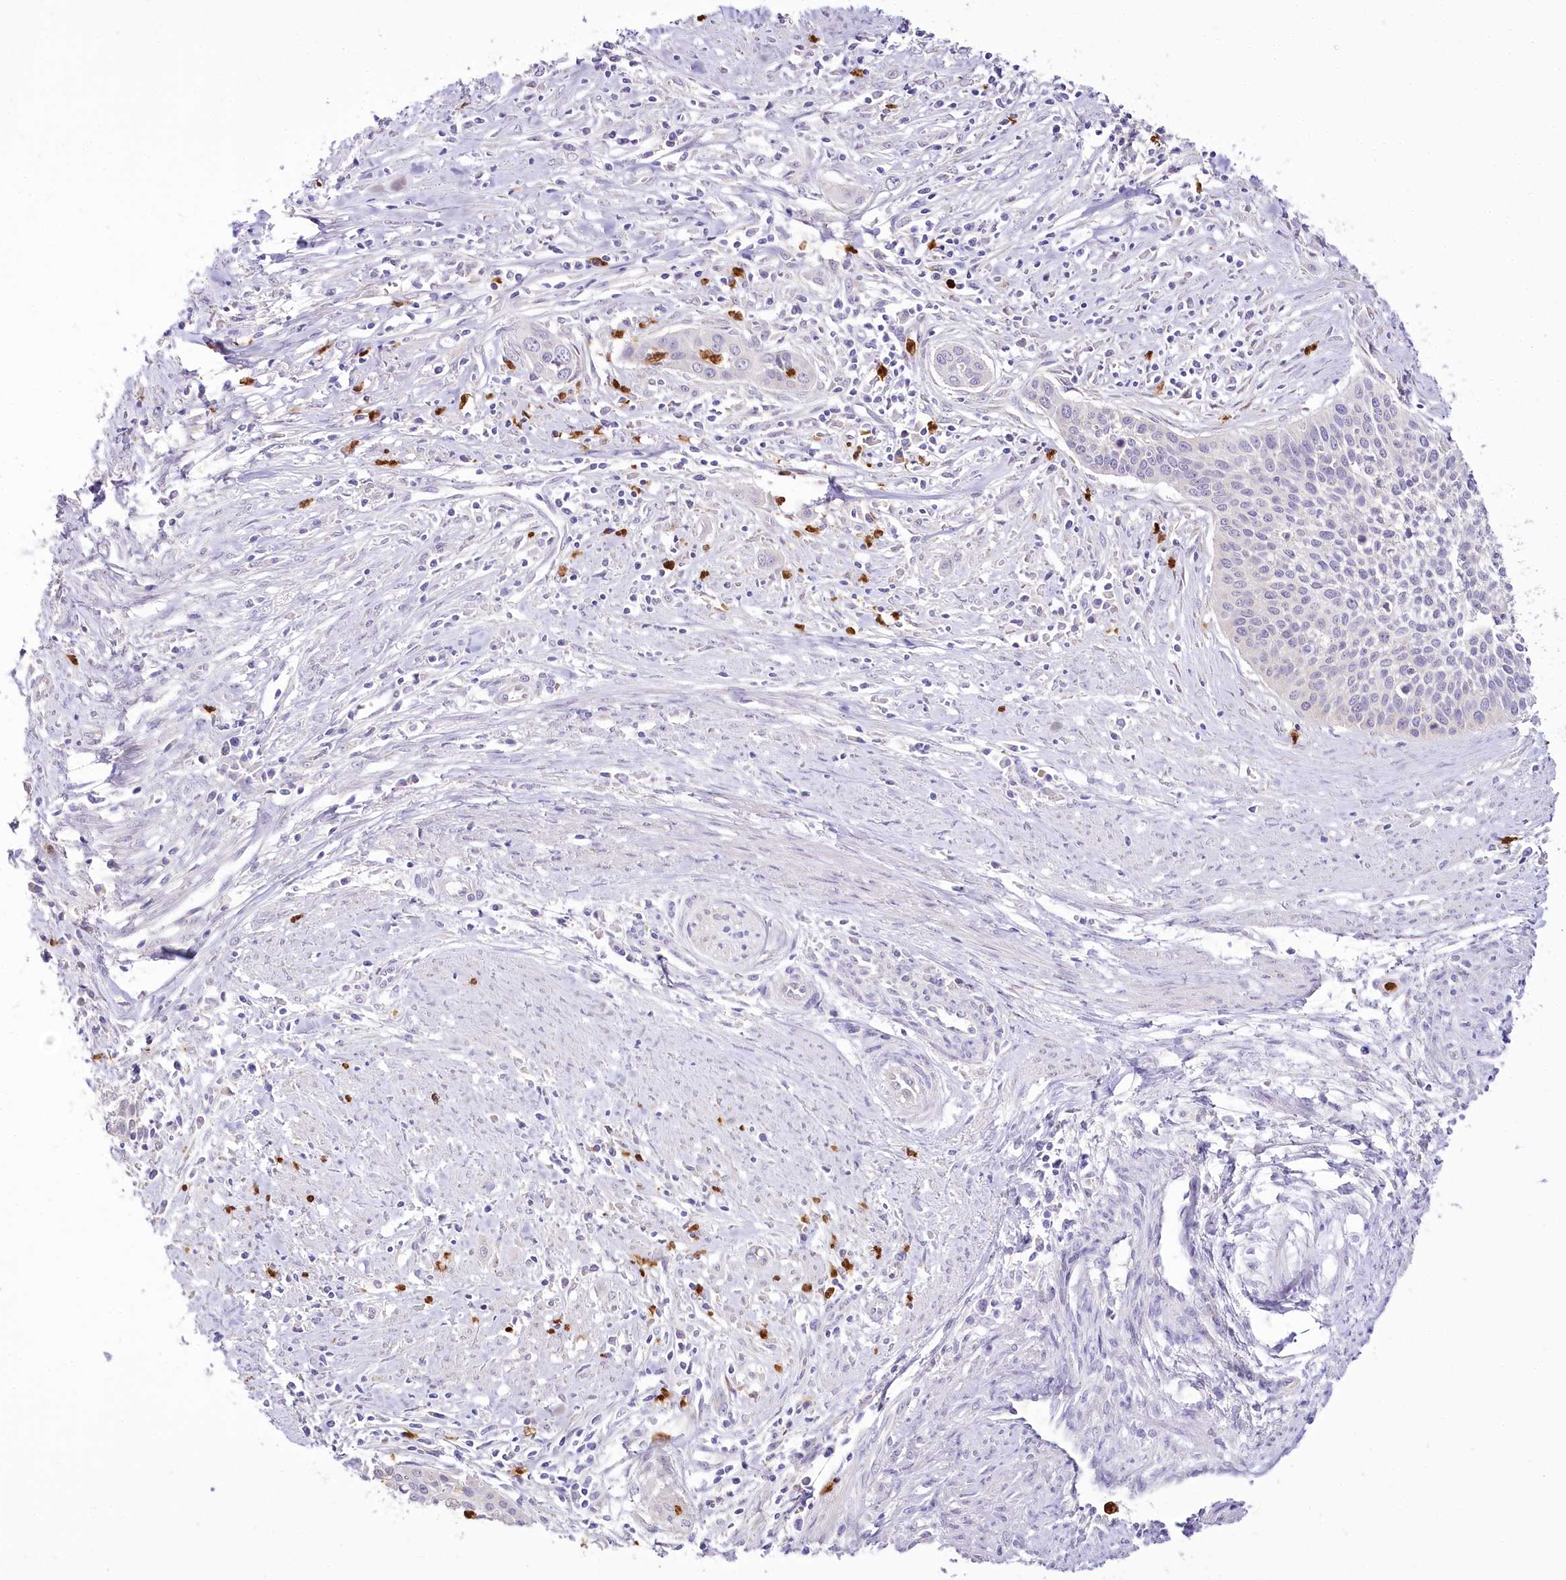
{"staining": {"intensity": "negative", "quantity": "none", "location": "none"}, "tissue": "cervical cancer", "cell_type": "Tumor cells", "image_type": "cancer", "snomed": [{"axis": "morphology", "description": "Squamous cell carcinoma, NOS"}, {"axis": "topography", "description": "Cervix"}], "caption": "A micrograph of human cervical squamous cell carcinoma is negative for staining in tumor cells.", "gene": "DPYD", "patient": {"sex": "female", "age": 34}}